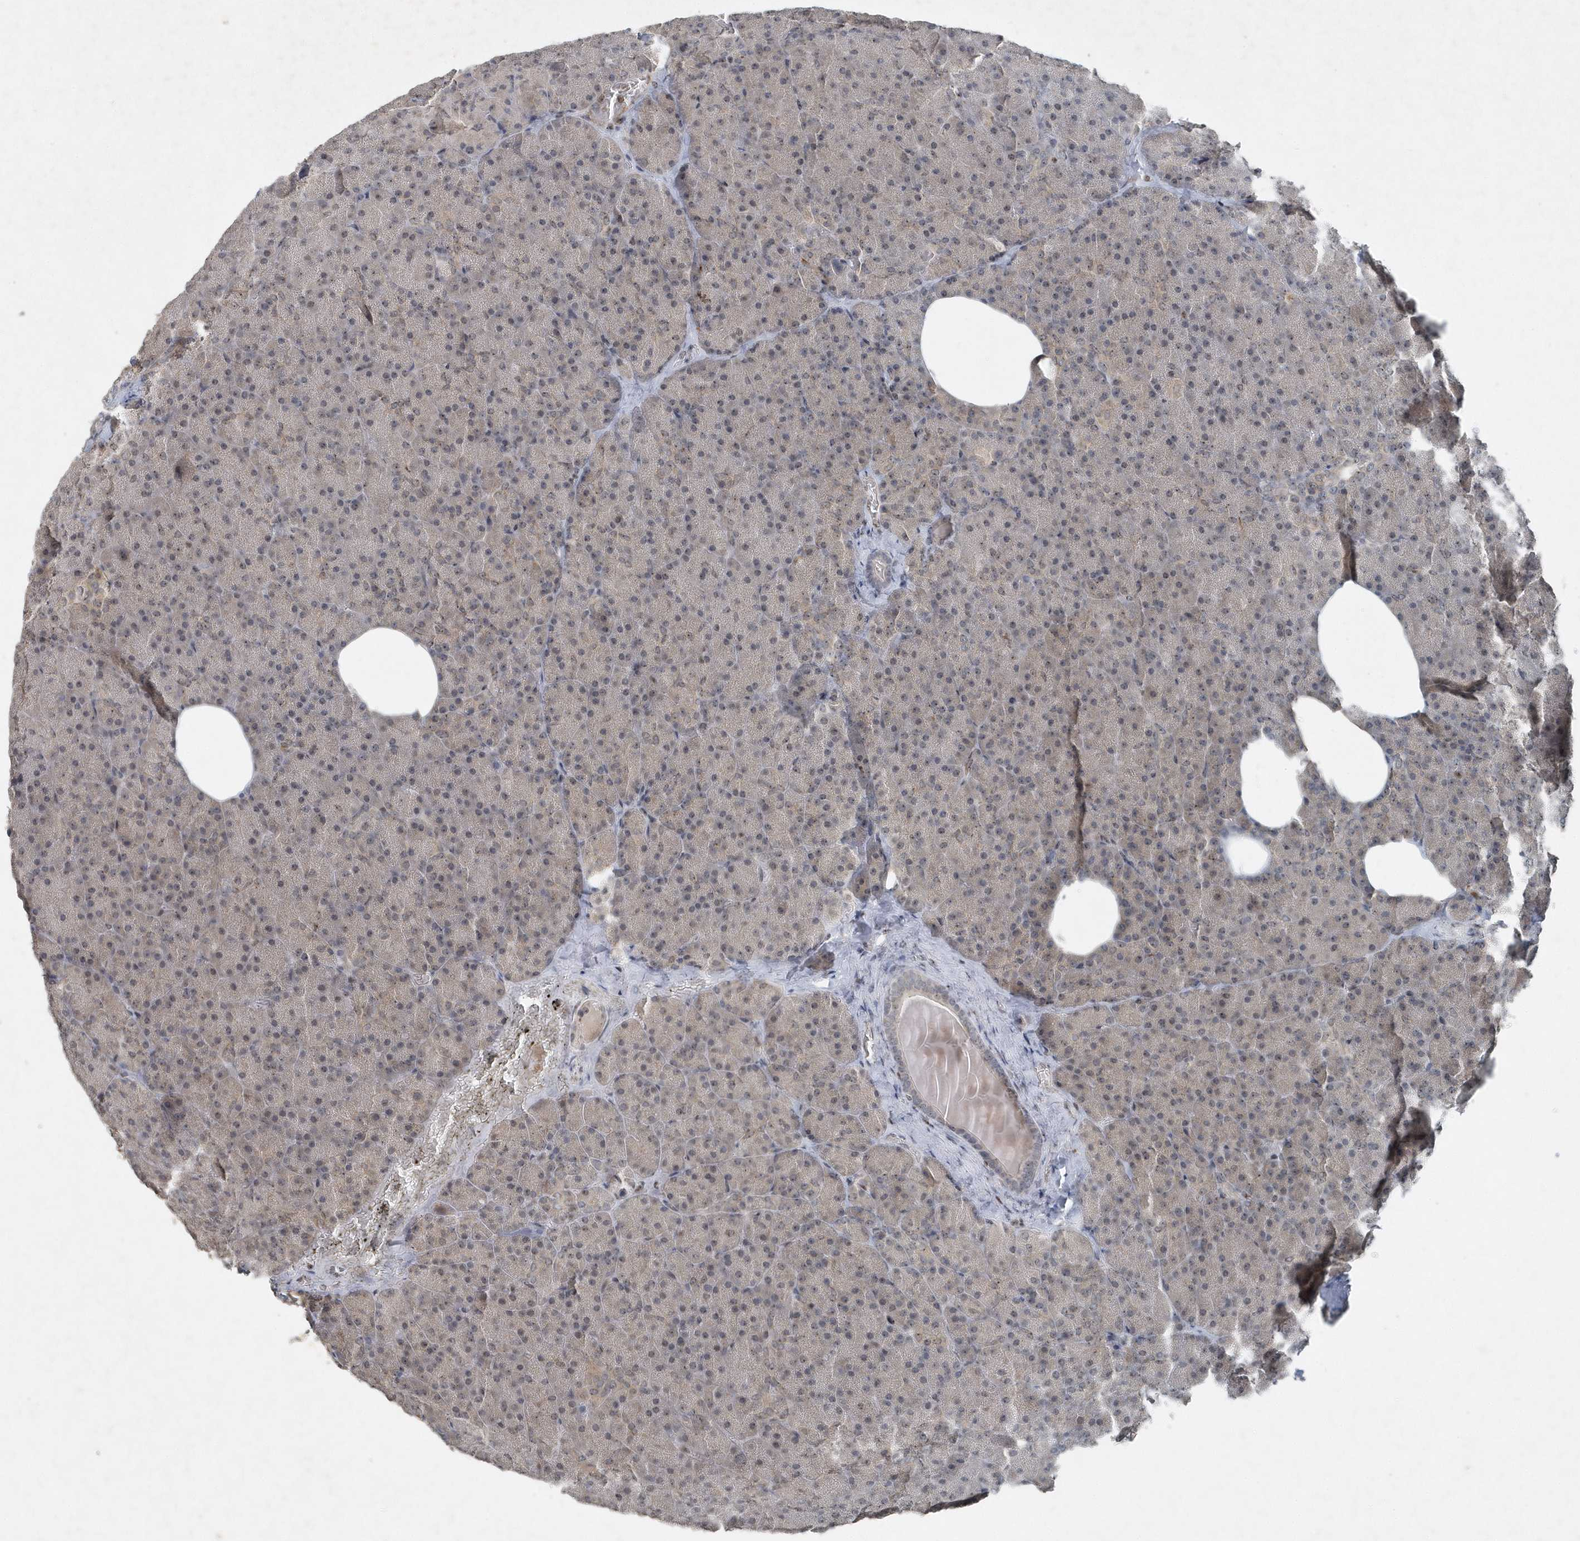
{"staining": {"intensity": "weak", "quantity": ">75%", "location": "cytoplasmic/membranous,nuclear"}, "tissue": "pancreas", "cell_type": "Exocrine glandular cells", "image_type": "normal", "snomed": [{"axis": "morphology", "description": "Normal tissue, NOS"}, {"axis": "morphology", "description": "Carcinoid, malignant, NOS"}, {"axis": "topography", "description": "Pancreas"}], "caption": "DAB immunohistochemical staining of unremarkable pancreas displays weak cytoplasmic/membranous,nuclear protein expression in approximately >75% of exocrine glandular cells.", "gene": "QTRT2", "patient": {"sex": "female", "age": 35}}